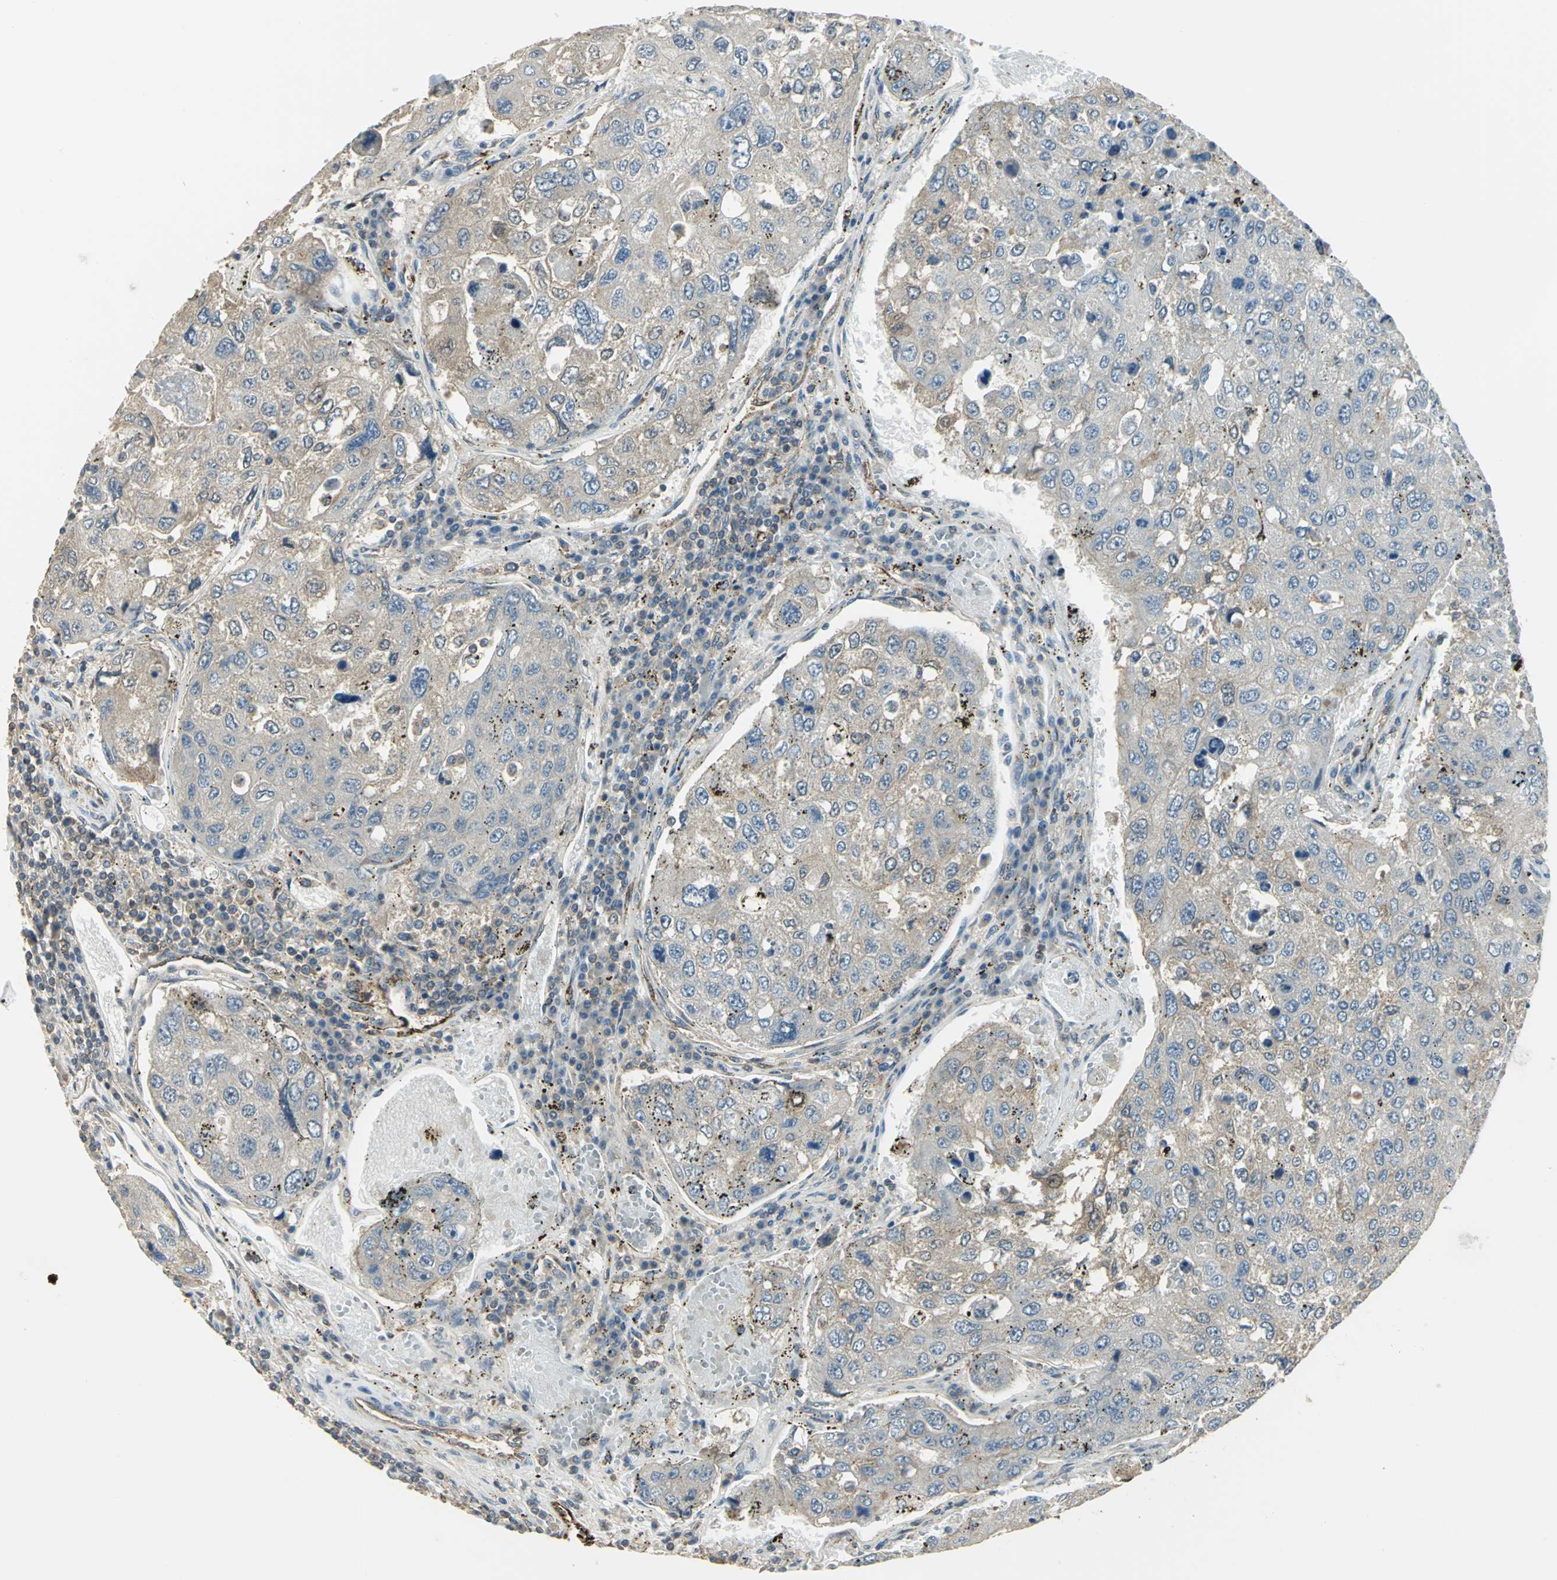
{"staining": {"intensity": "weak", "quantity": "25%-75%", "location": "cytoplasmic/membranous"}, "tissue": "urothelial cancer", "cell_type": "Tumor cells", "image_type": "cancer", "snomed": [{"axis": "morphology", "description": "Urothelial carcinoma, High grade"}, {"axis": "topography", "description": "Lymph node"}, {"axis": "topography", "description": "Urinary bladder"}], "caption": "A brown stain highlights weak cytoplasmic/membranous staining of a protein in urothelial cancer tumor cells. (brown staining indicates protein expression, while blue staining denotes nuclei).", "gene": "RAPGEF1", "patient": {"sex": "male", "age": 51}}